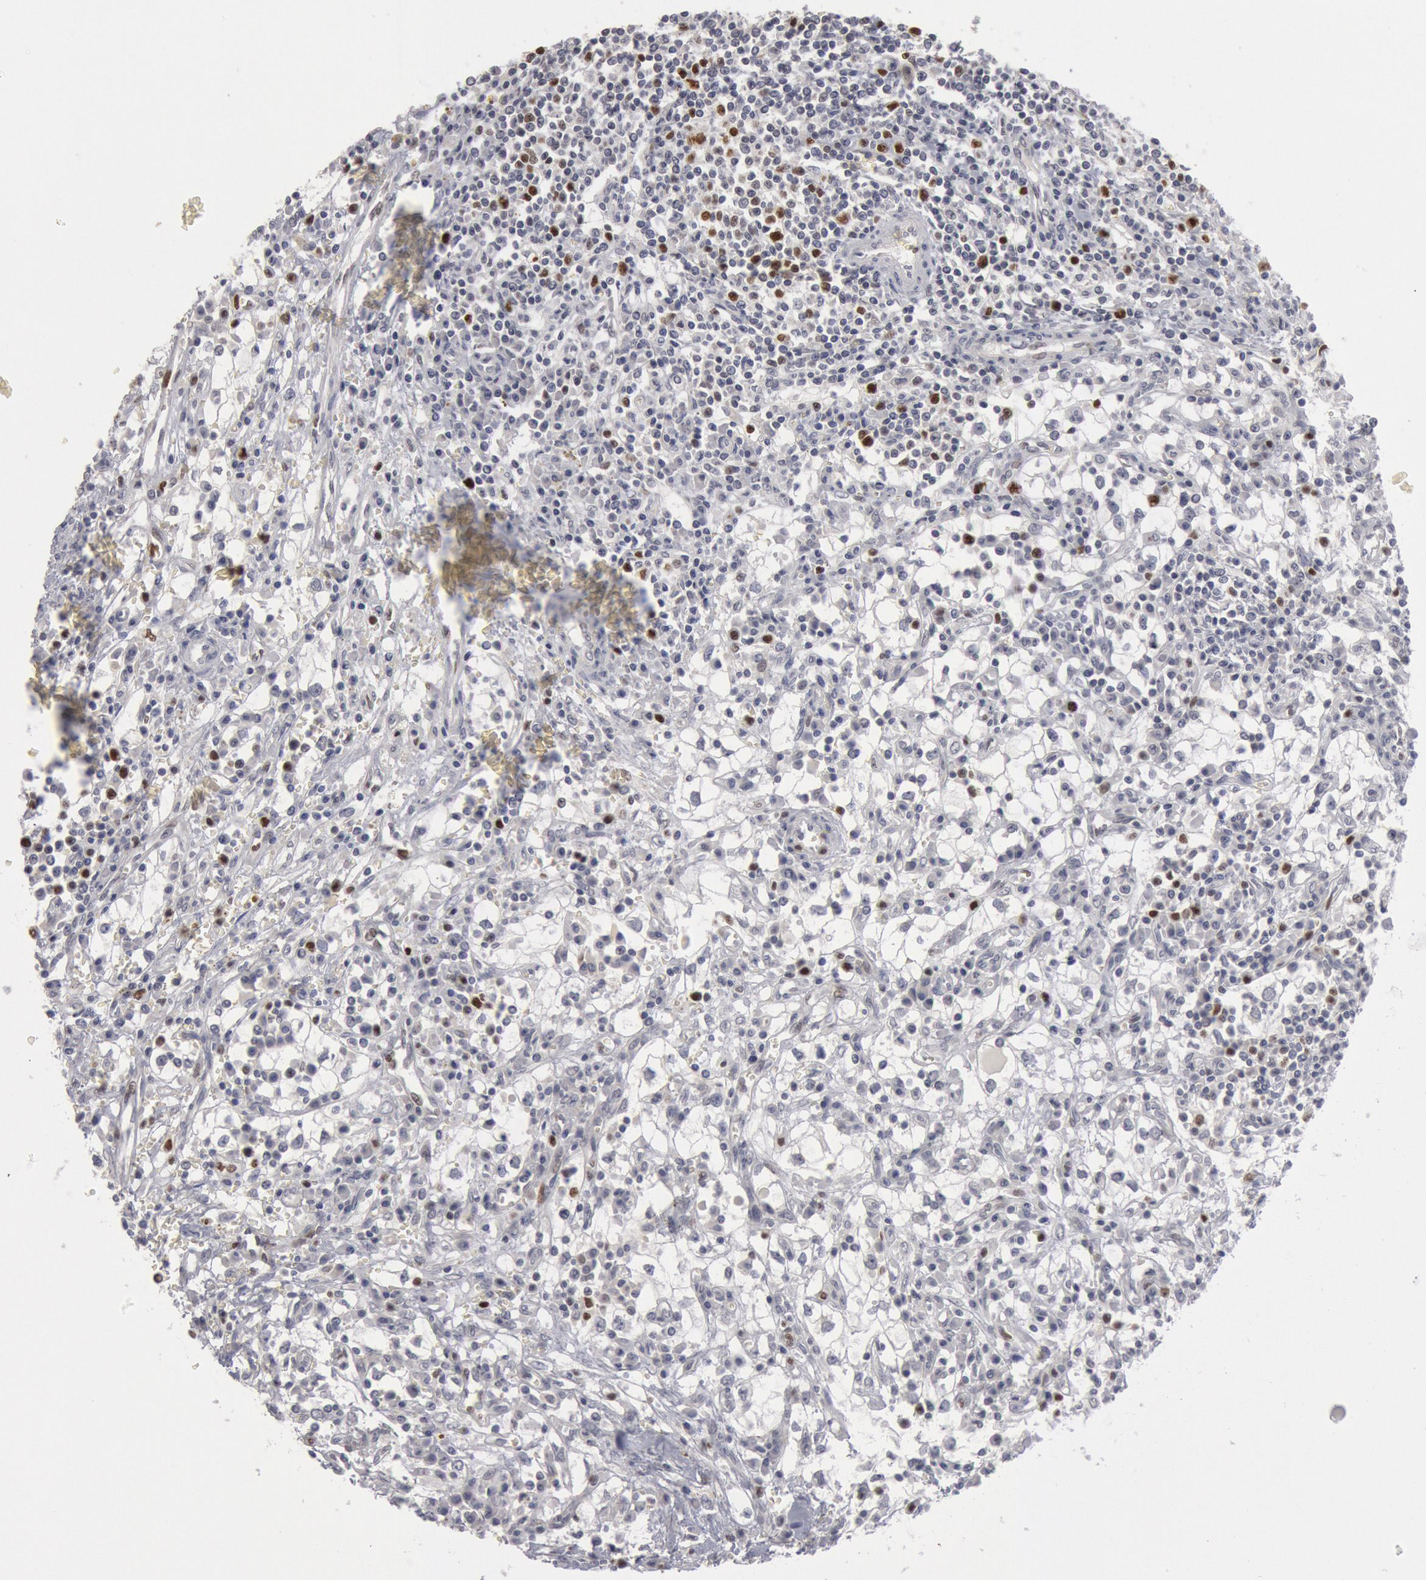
{"staining": {"intensity": "weak", "quantity": "<25%", "location": "nuclear"}, "tissue": "renal cancer", "cell_type": "Tumor cells", "image_type": "cancer", "snomed": [{"axis": "morphology", "description": "Adenocarcinoma, NOS"}, {"axis": "topography", "description": "Kidney"}], "caption": "Tumor cells are negative for protein expression in human renal adenocarcinoma.", "gene": "WDHD1", "patient": {"sex": "male", "age": 82}}